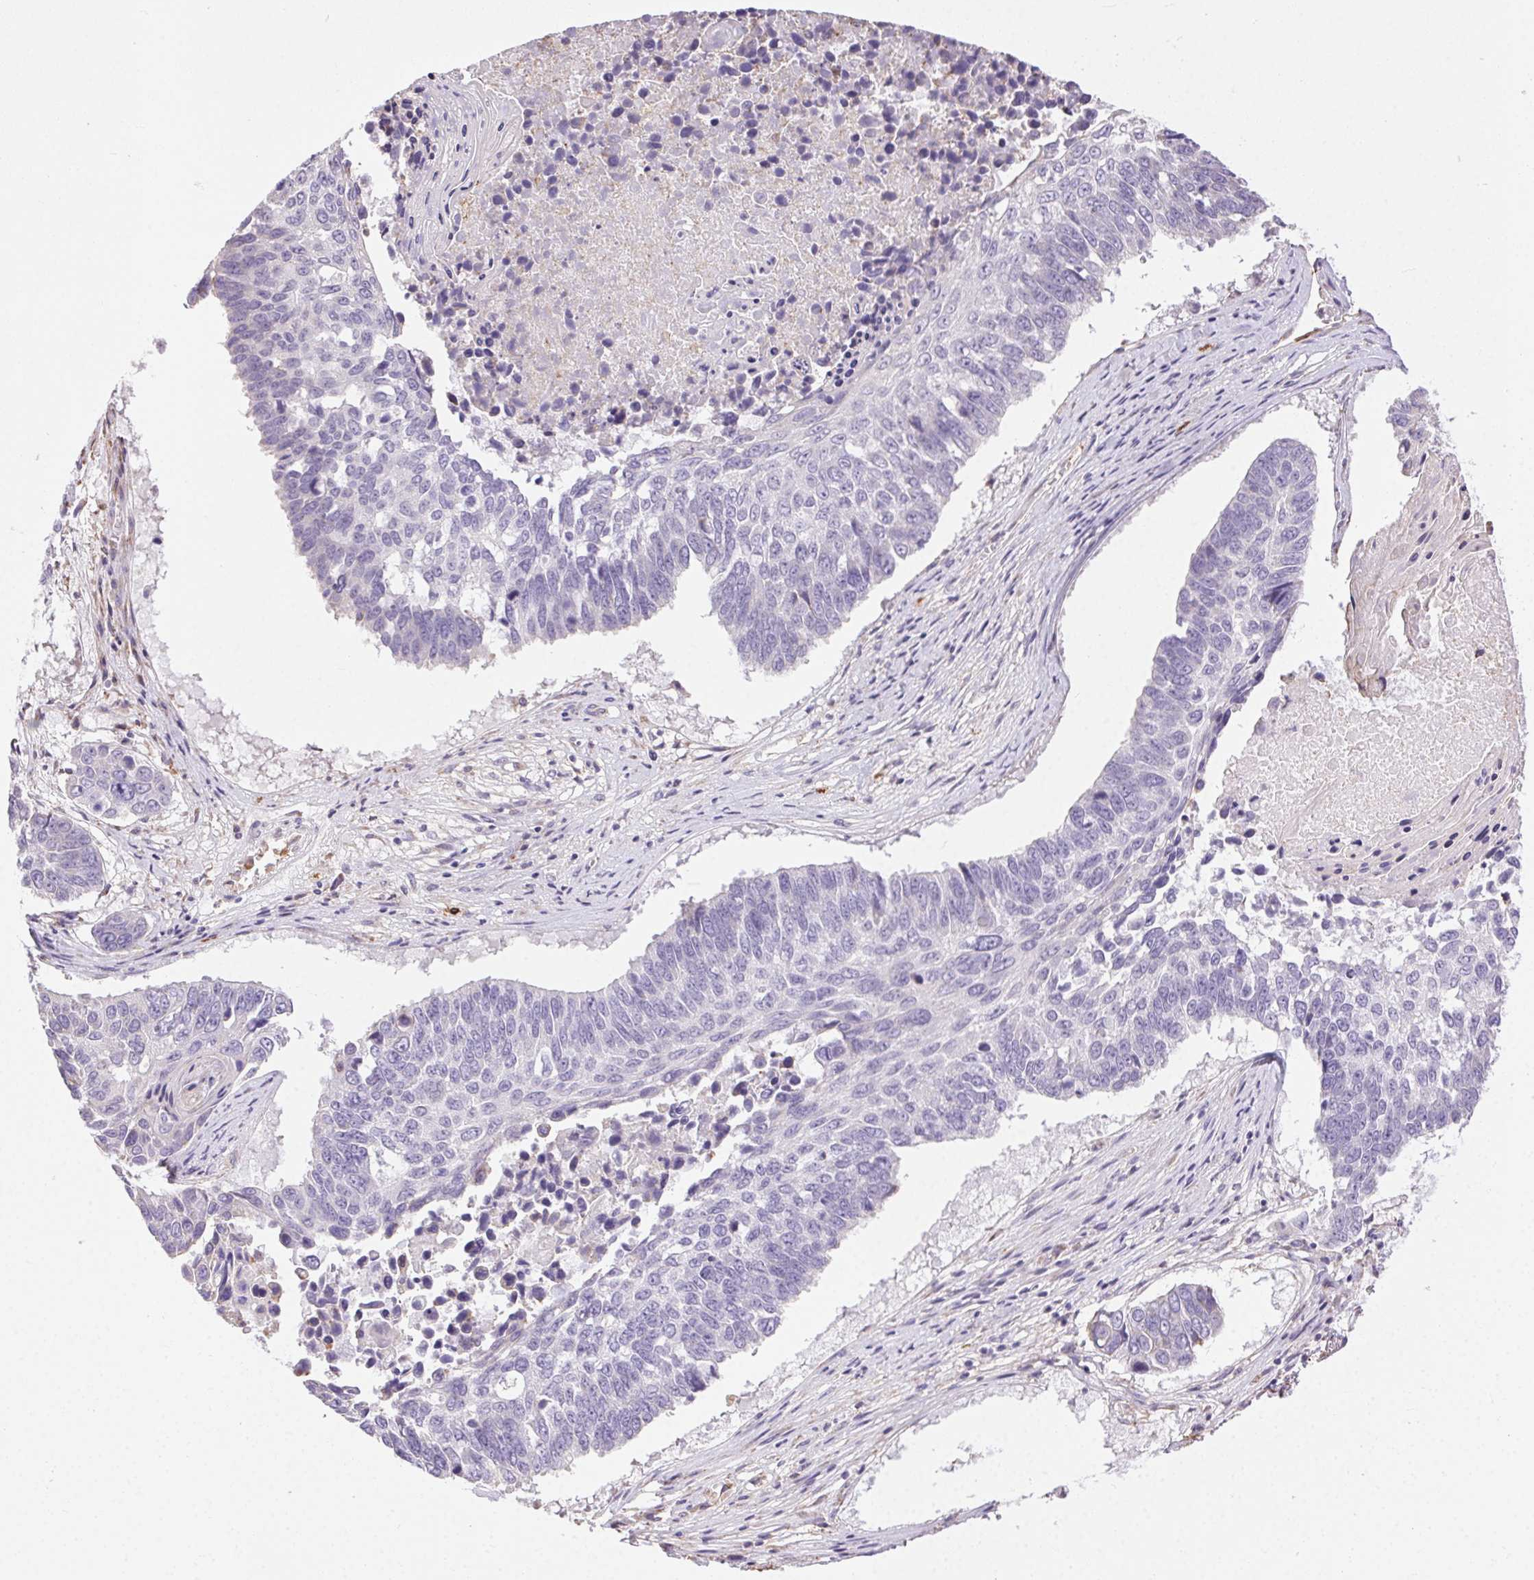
{"staining": {"intensity": "negative", "quantity": "none", "location": "none"}, "tissue": "lung cancer", "cell_type": "Tumor cells", "image_type": "cancer", "snomed": [{"axis": "morphology", "description": "Squamous cell carcinoma, NOS"}, {"axis": "topography", "description": "Lung"}], "caption": "High magnification brightfield microscopy of lung cancer stained with DAB (3,3'-diaminobenzidine) (brown) and counterstained with hematoxylin (blue): tumor cells show no significant expression.", "gene": "SNX31", "patient": {"sex": "male", "age": 73}}